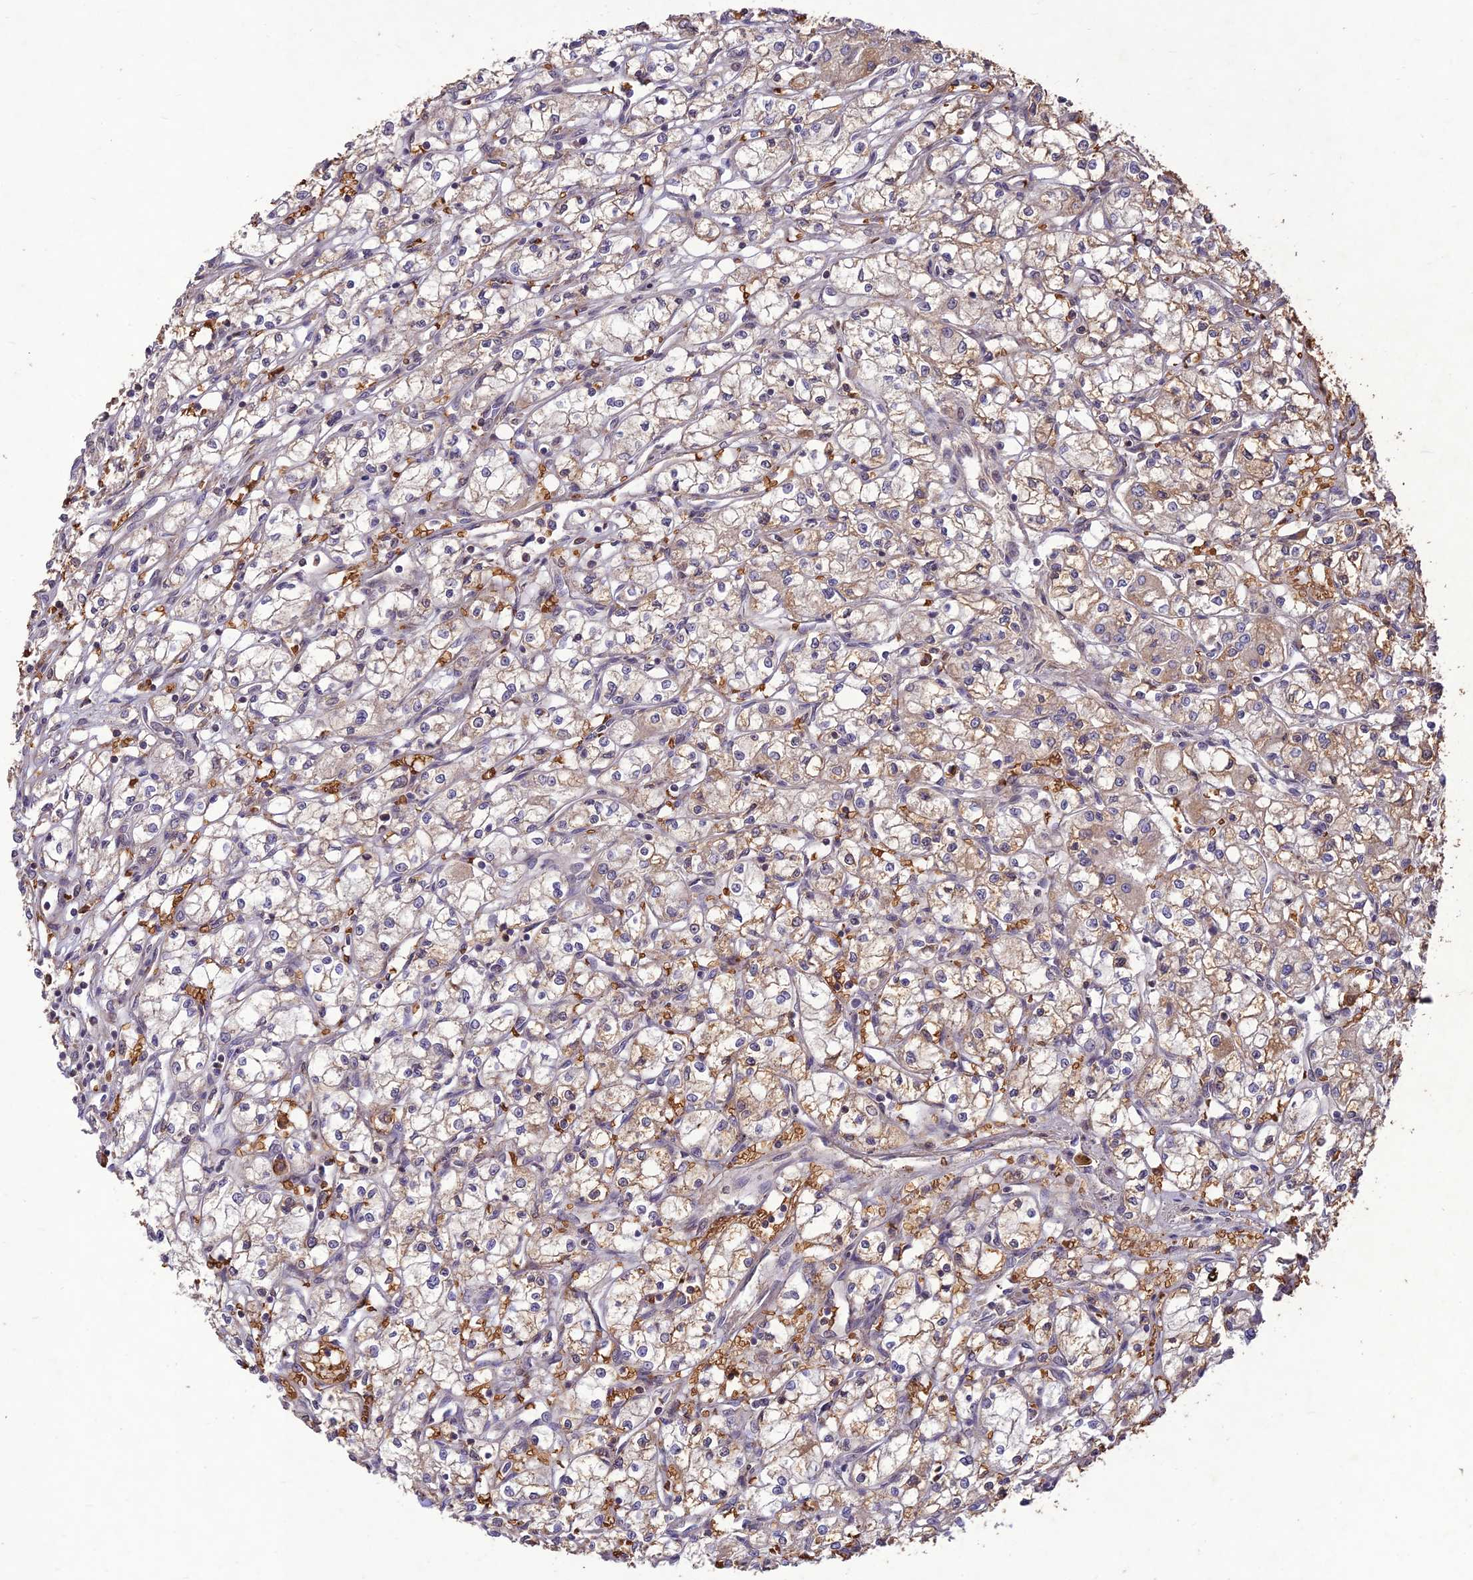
{"staining": {"intensity": "moderate", "quantity": "<25%", "location": "cytoplasmic/membranous"}, "tissue": "renal cancer", "cell_type": "Tumor cells", "image_type": "cancer", "snomed": [{"axis": "morphology", "description": "Adenocarcinoma, NOS"}, {"axis": "topography", "description": "Kidney"}], "caption": "Moderate cytoplasmic/membranous positivity is appreciated in approximately <25% of tumor cells in renal cancer.", "gene": "PPP1R11", "patient": {"sex": "male", "age": 59}}